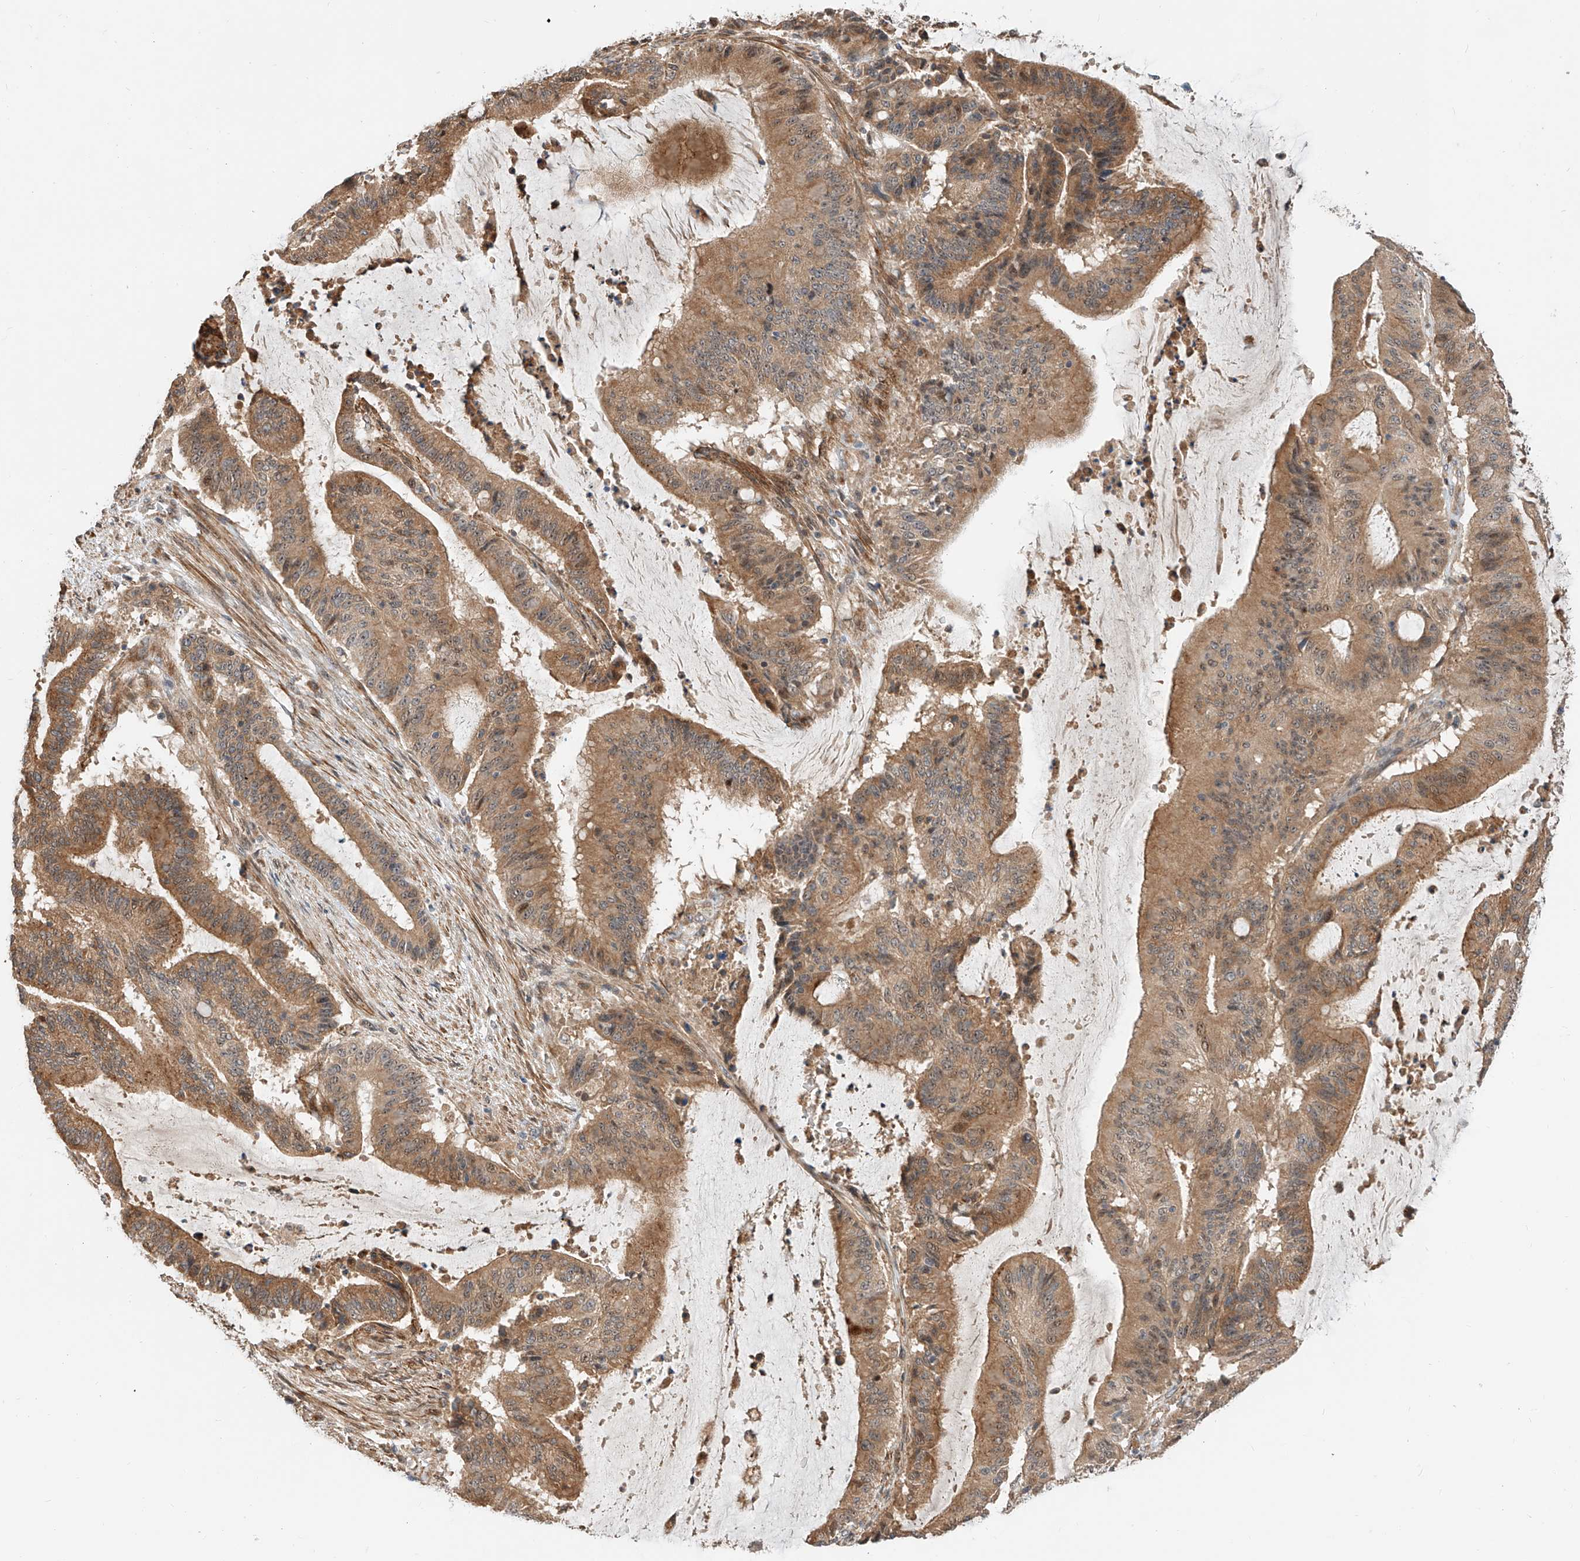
{"staining": {"intensity": "moderate", "quantity": ">75%", "location": "cytoplasmic/membranous"}, "tissue": "liver cancer", "cell_type": "Tumor cells", "image_type": "cancer", "snomed": [{"axis": "morphology", "description": "Normal tissue, NOS"}, {"axis": "morphology", "description": "Cholangiocarcinoma"}, {"axis": "topography", "description": "Liver"}, {"axis": "topography", "description": "Peripheral nerve tissue"}], "caption": "Liver cancer stained with DAB (3,3'-diaminobenzidine) immunohistochemistry (IHC) shows medium levels of moderate cytoplasmic/membranous expression in about >75% of tumor cells.", "gene": "CPAMD8", "patient": {"sex": "female", "age": 73}}